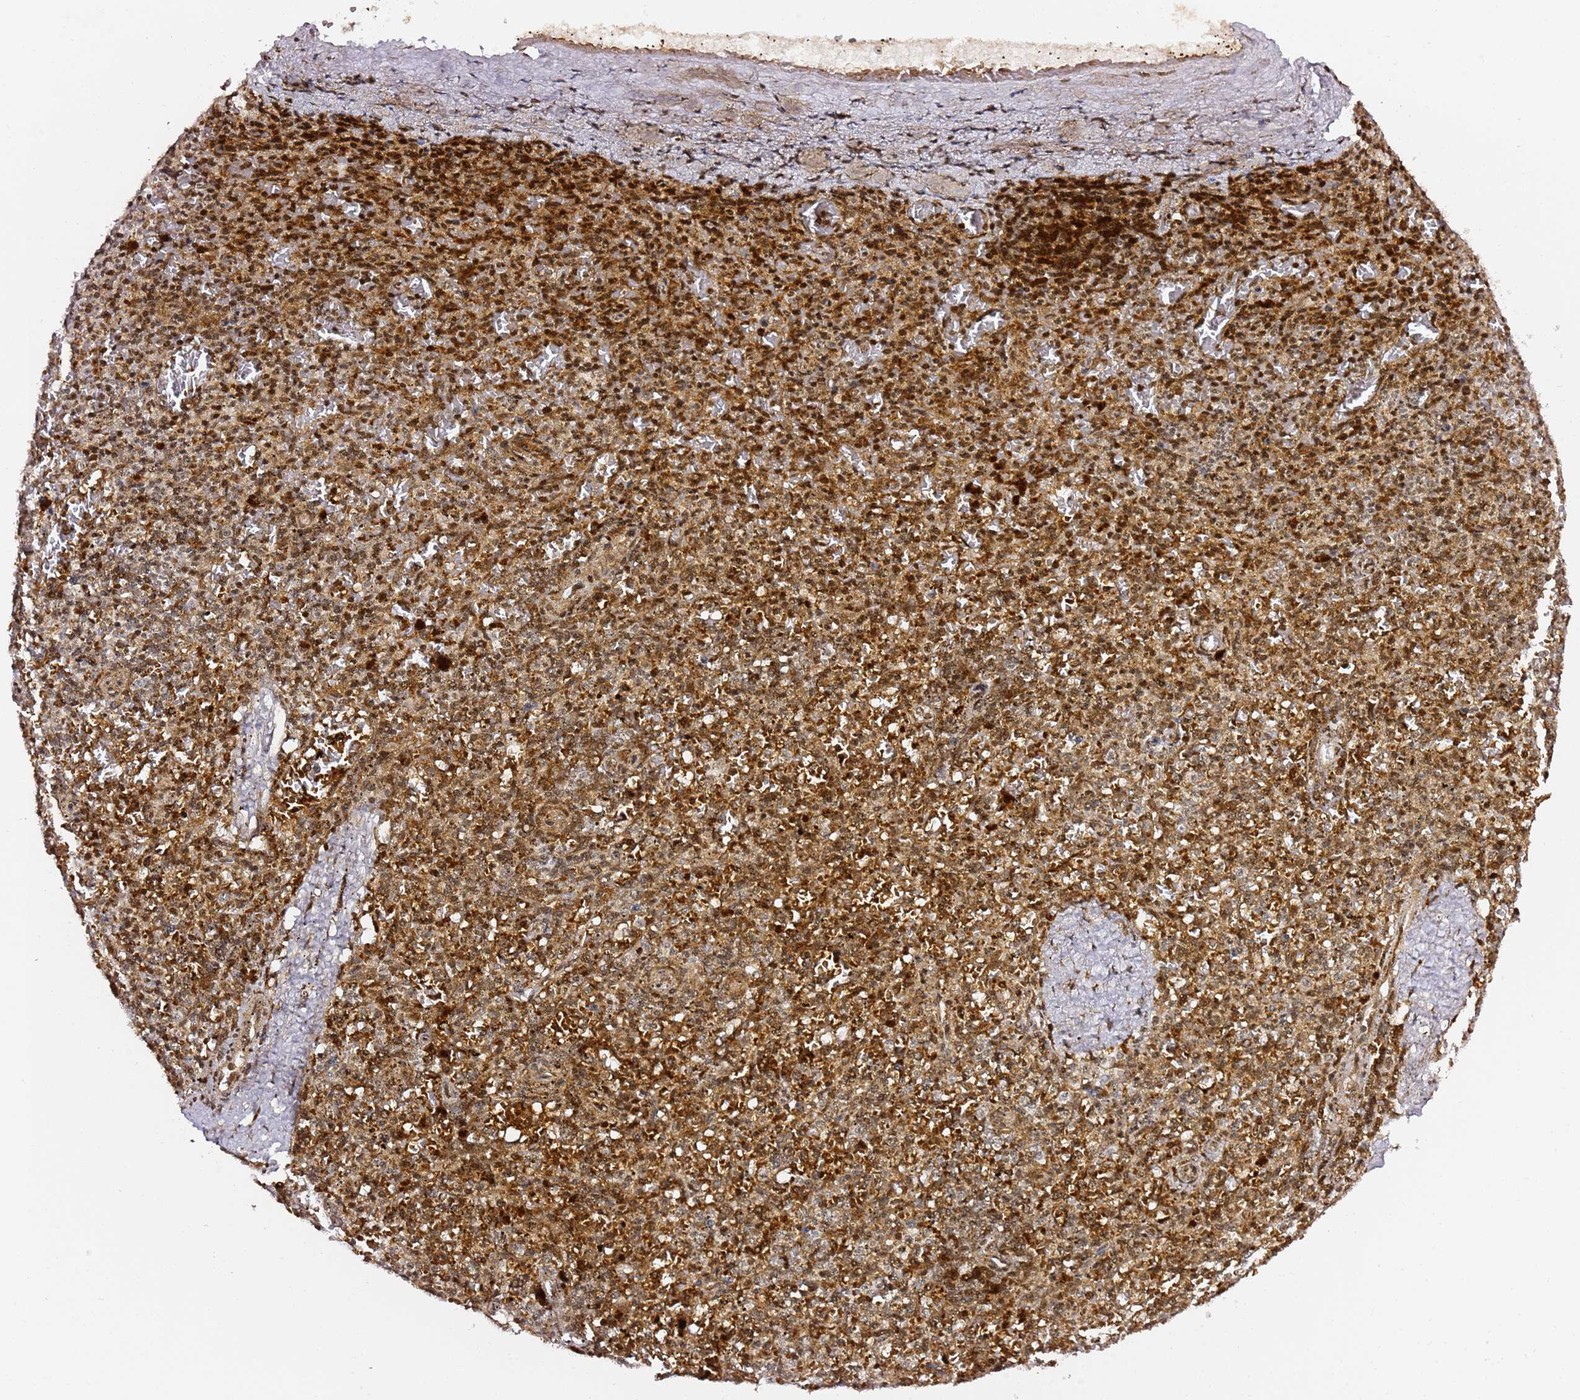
{"staining": {"intensity": "moderate", "quantity": ">75%", "location": "cytoplasmic/membranous,nuclear"}, "tissue": "spleen", "cell_type": "Cells in red pulp", "image_type": "normal", "snomed": [{"axis": "morphology", "description": "Normal tissue, NOS"}, {"axis": "topography", "description": "Spleen"}], "caption": "Immunohistochemistry micrograph of benign human spleen stained for a protein (brown), which demonstrates medium levels of moderate cytoplasmic/membranous,nuclear positivity in approximately >75% of cells in red pulp.", "gene": "GBP2", "patient": {"sex": "male", "age": 72}}